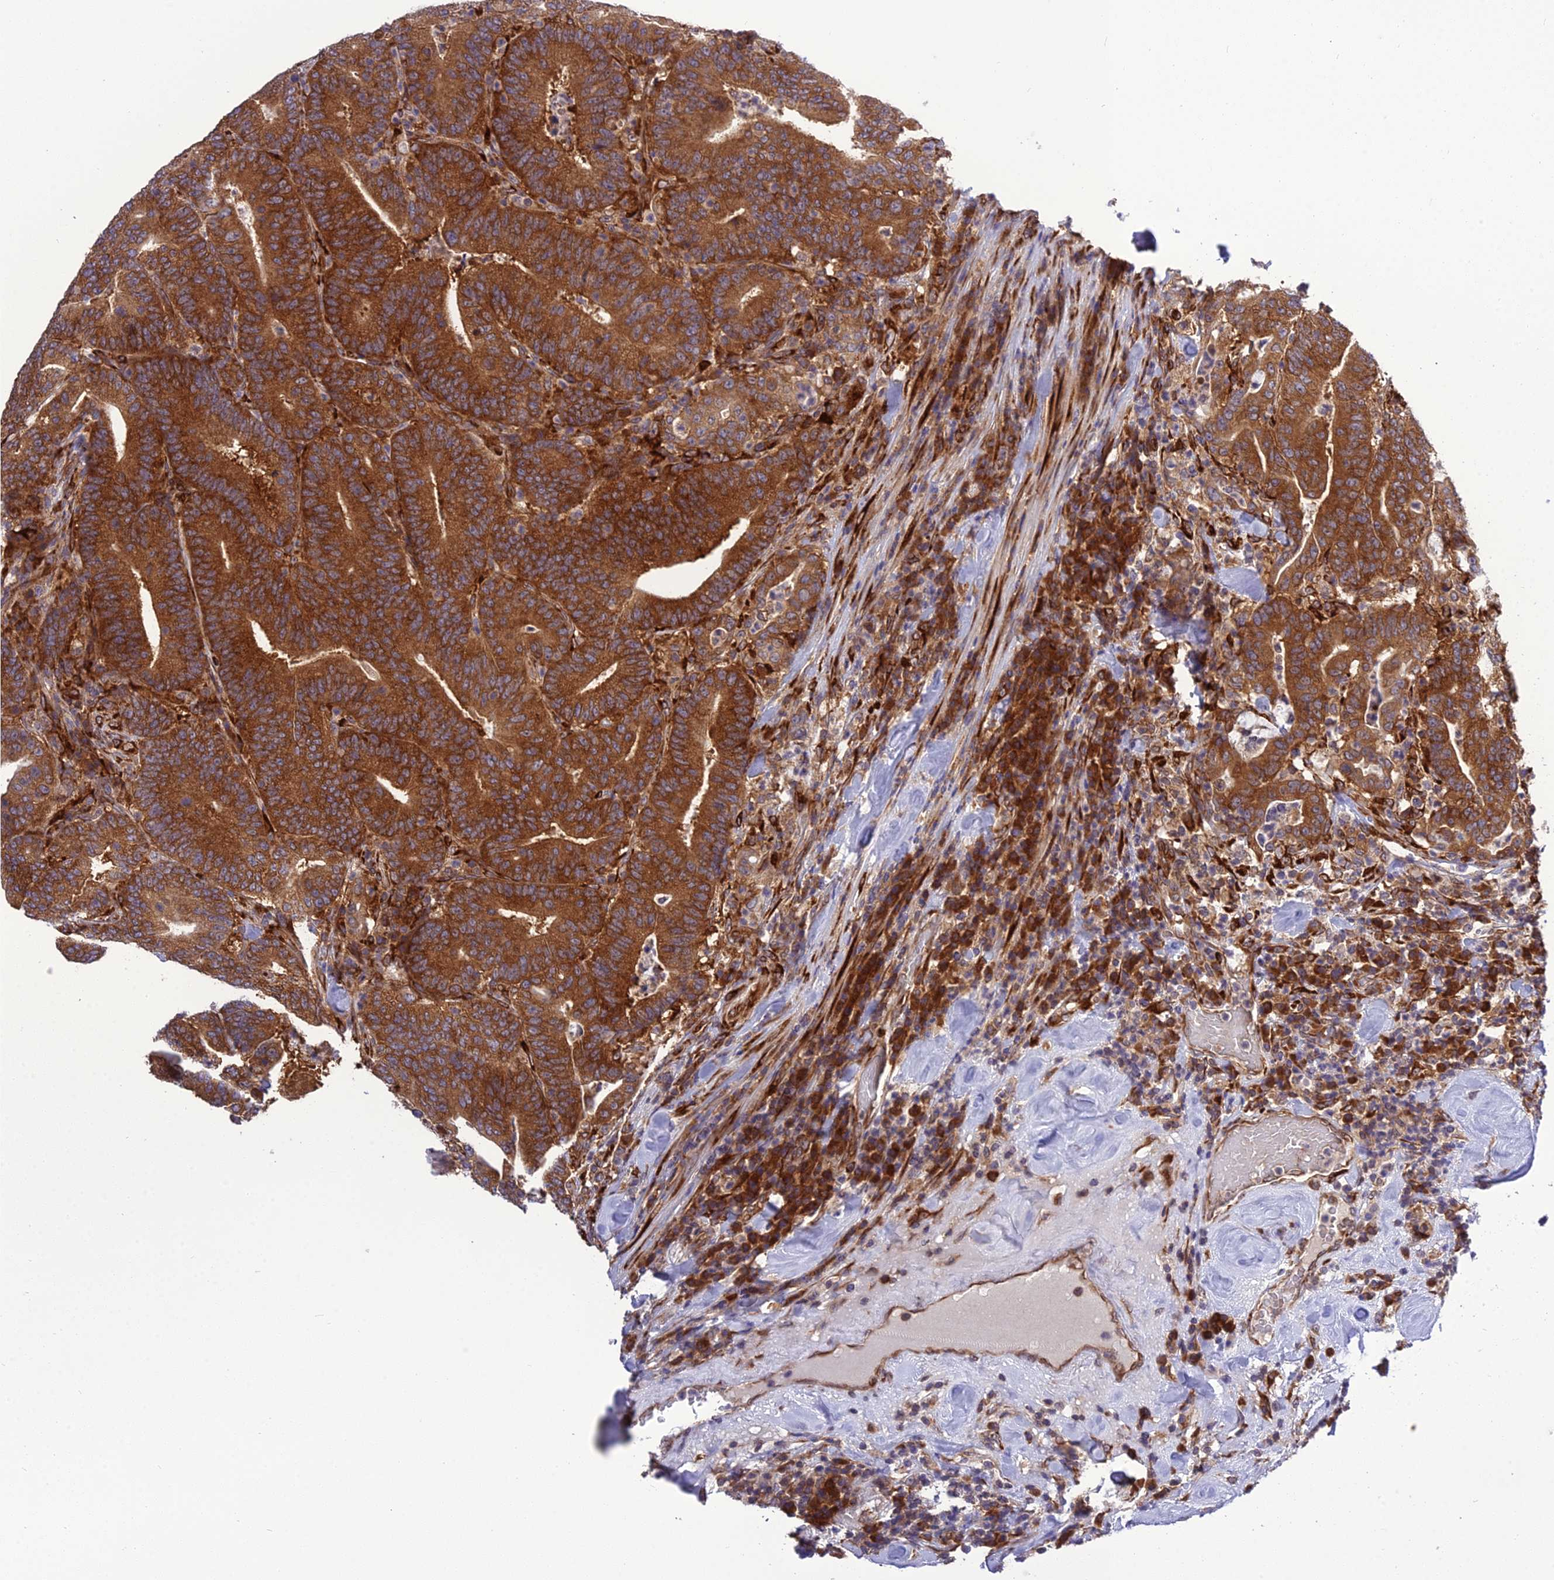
{"staining": {"intensity": "strong", "quantity": ">75%", "location": "cytoplasmic/membranous"}, "tissue": "colorectal cancer", "cell_type": "Tumor cells", "image_type": "cancer", "snomed": [{"axis": "morphology", "description": "Adenocarcinoma, NOS"}, {"axis": "topography", "description": "Colon"}], "caption": "Protein analysis of colorectal cancer tissue displays strong cytoplasmic/membranous staining in approximately >75% of tumor cells. Immunohistochemistry stains the protein of interest in brown and the nuclei are stained blue.", "gene": "DHCR7", "patient": {"sex": "female", "age": 66}}